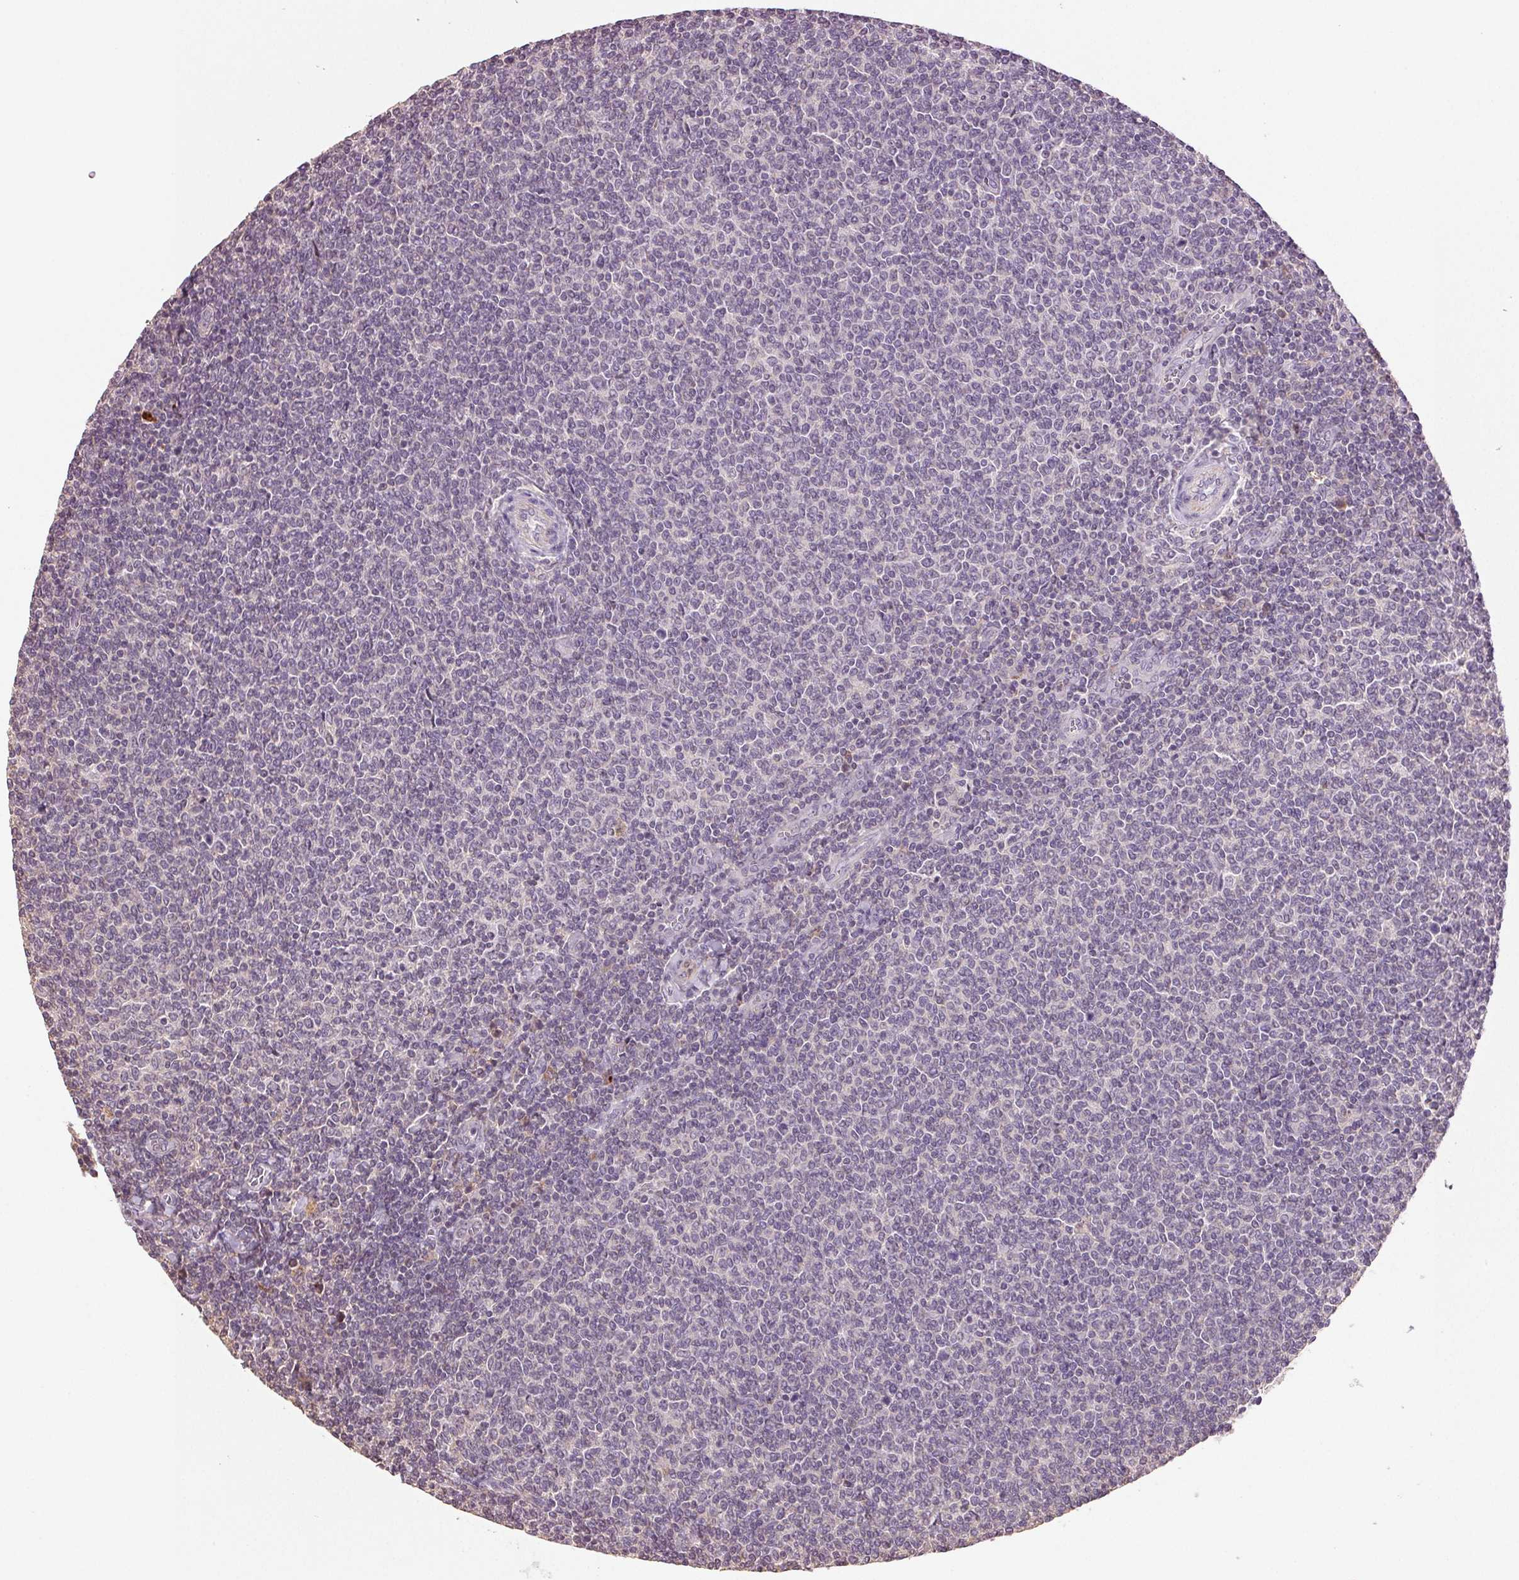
{"staining": {"intensity": "negative", "quantity": "none", "location": "none"}, "tissue": "lymphoma", "cell_type": "Tumor cells", "image_type": "cancer", "snomed": [{"axis": "morphology", "description": "Malignant lymphoma, non-Hodgkin's type, Low grade"}, {"axis": "topography", "description": "Lymph node"}], "caption": "The immunohistochemistry (IHC) image has no significant staining in tumor cells of low-grade malignant lymphoma, non-Hodgkin's type tissue.", "gene": "TMEM253", "patient": {"sex": "male", "age": 52}}